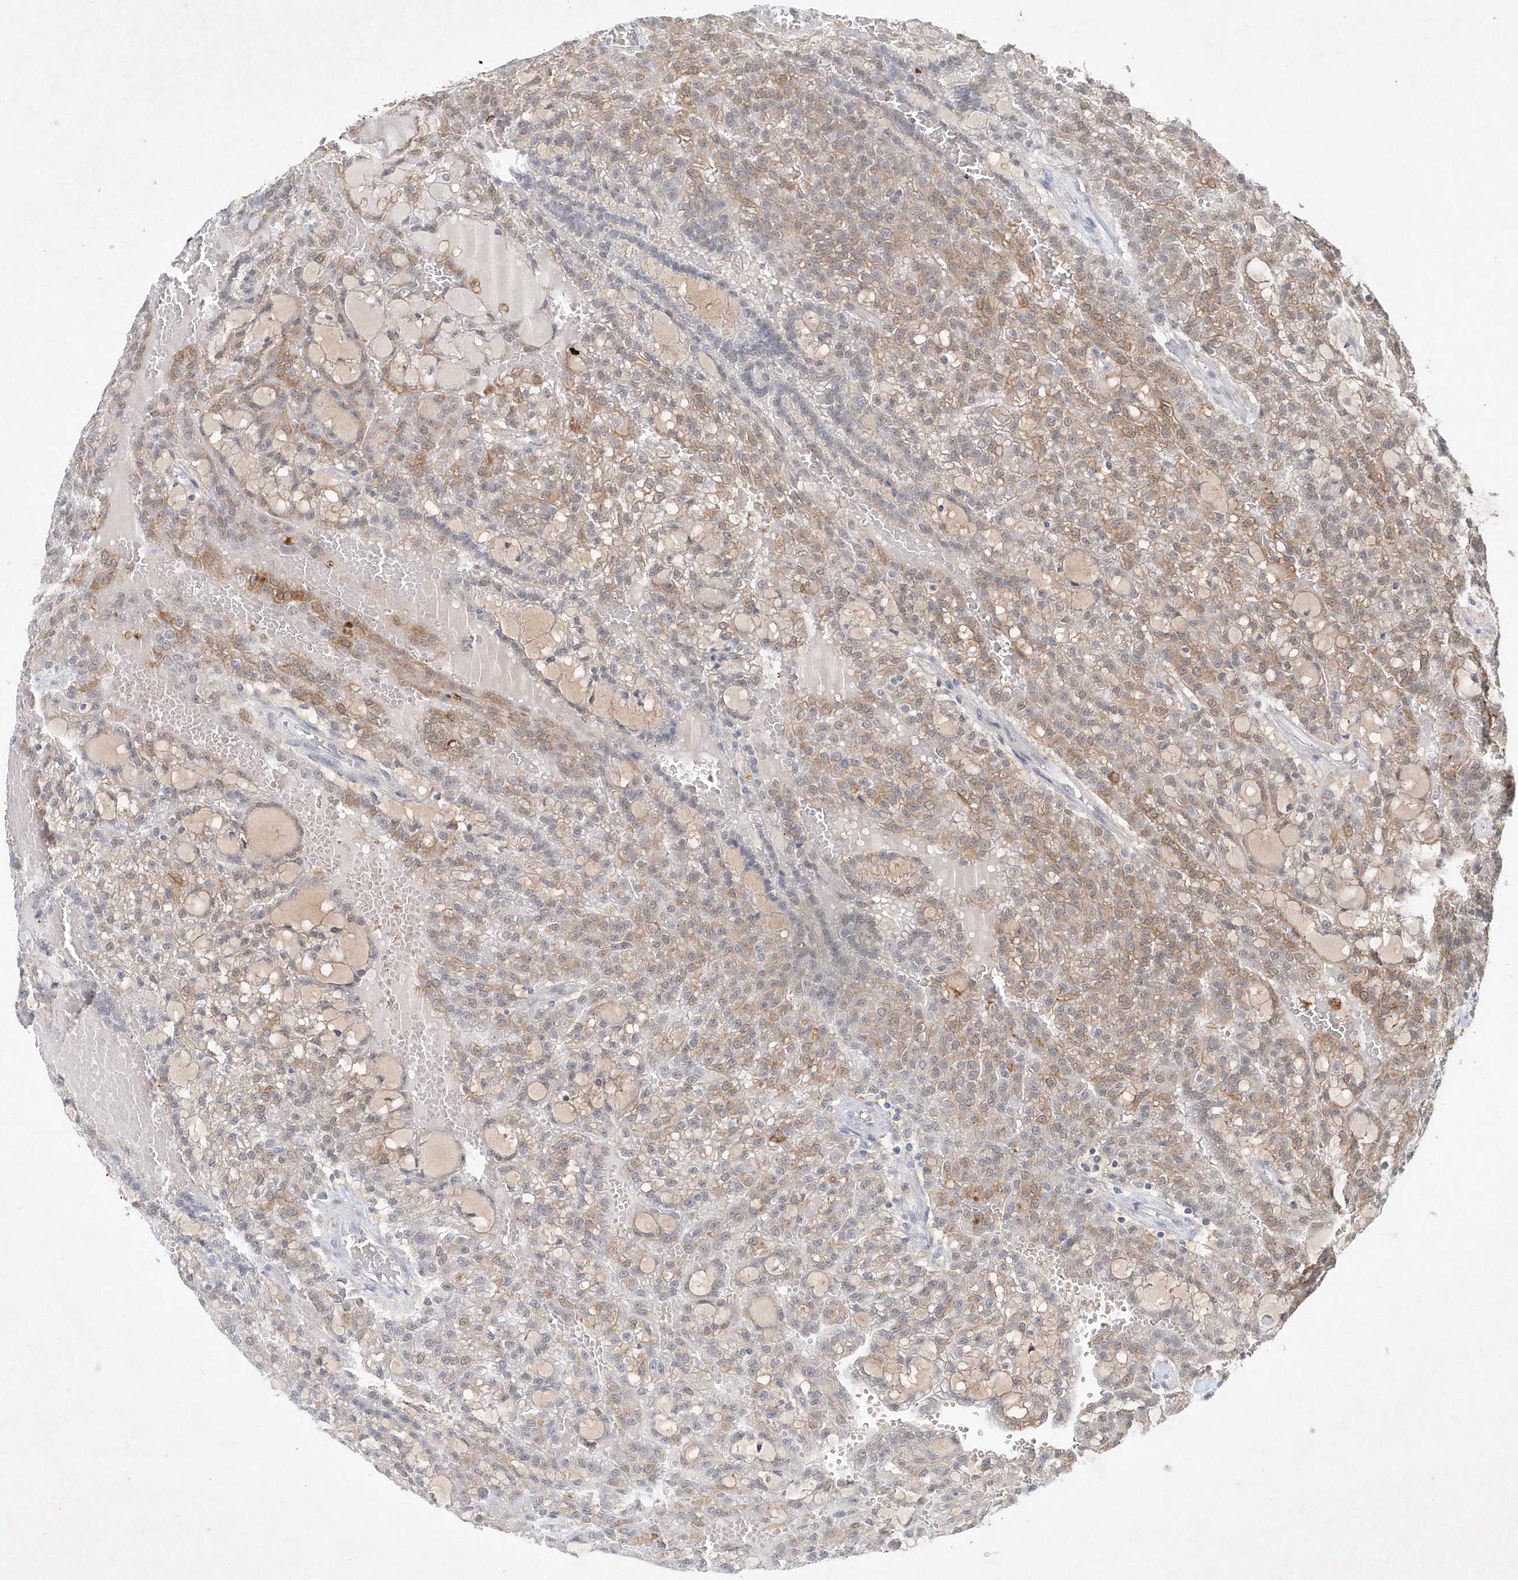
{"staining": {"intensity": "weak", "quantity": "<25%", "location": "cytoplasmic/membranous"}, "tissue": "renal cancer", "cell_type": "Tumor cells", "image_type": "cancer", "snomed": [{"axis": "morphology", "description": "Adenocarcinoma, NOS"}, {"axis": "topography", "description": "Kidney"}], "caption": "Immunohistochemistry photomicrograph of neoplastic tissue: renal adenocarcinoma stained with DAB exhibits no significant protein positivity in tumor cells. (Stains: DAB (3,3'-diaminobenzidine) immunohistochemistry (IHC) with hematoxylin counter stain, Microscopy: brightfield microscopy at high magnification).", "gene": "ZBTB9", "patient": {"sex": "male", "age": 63}}